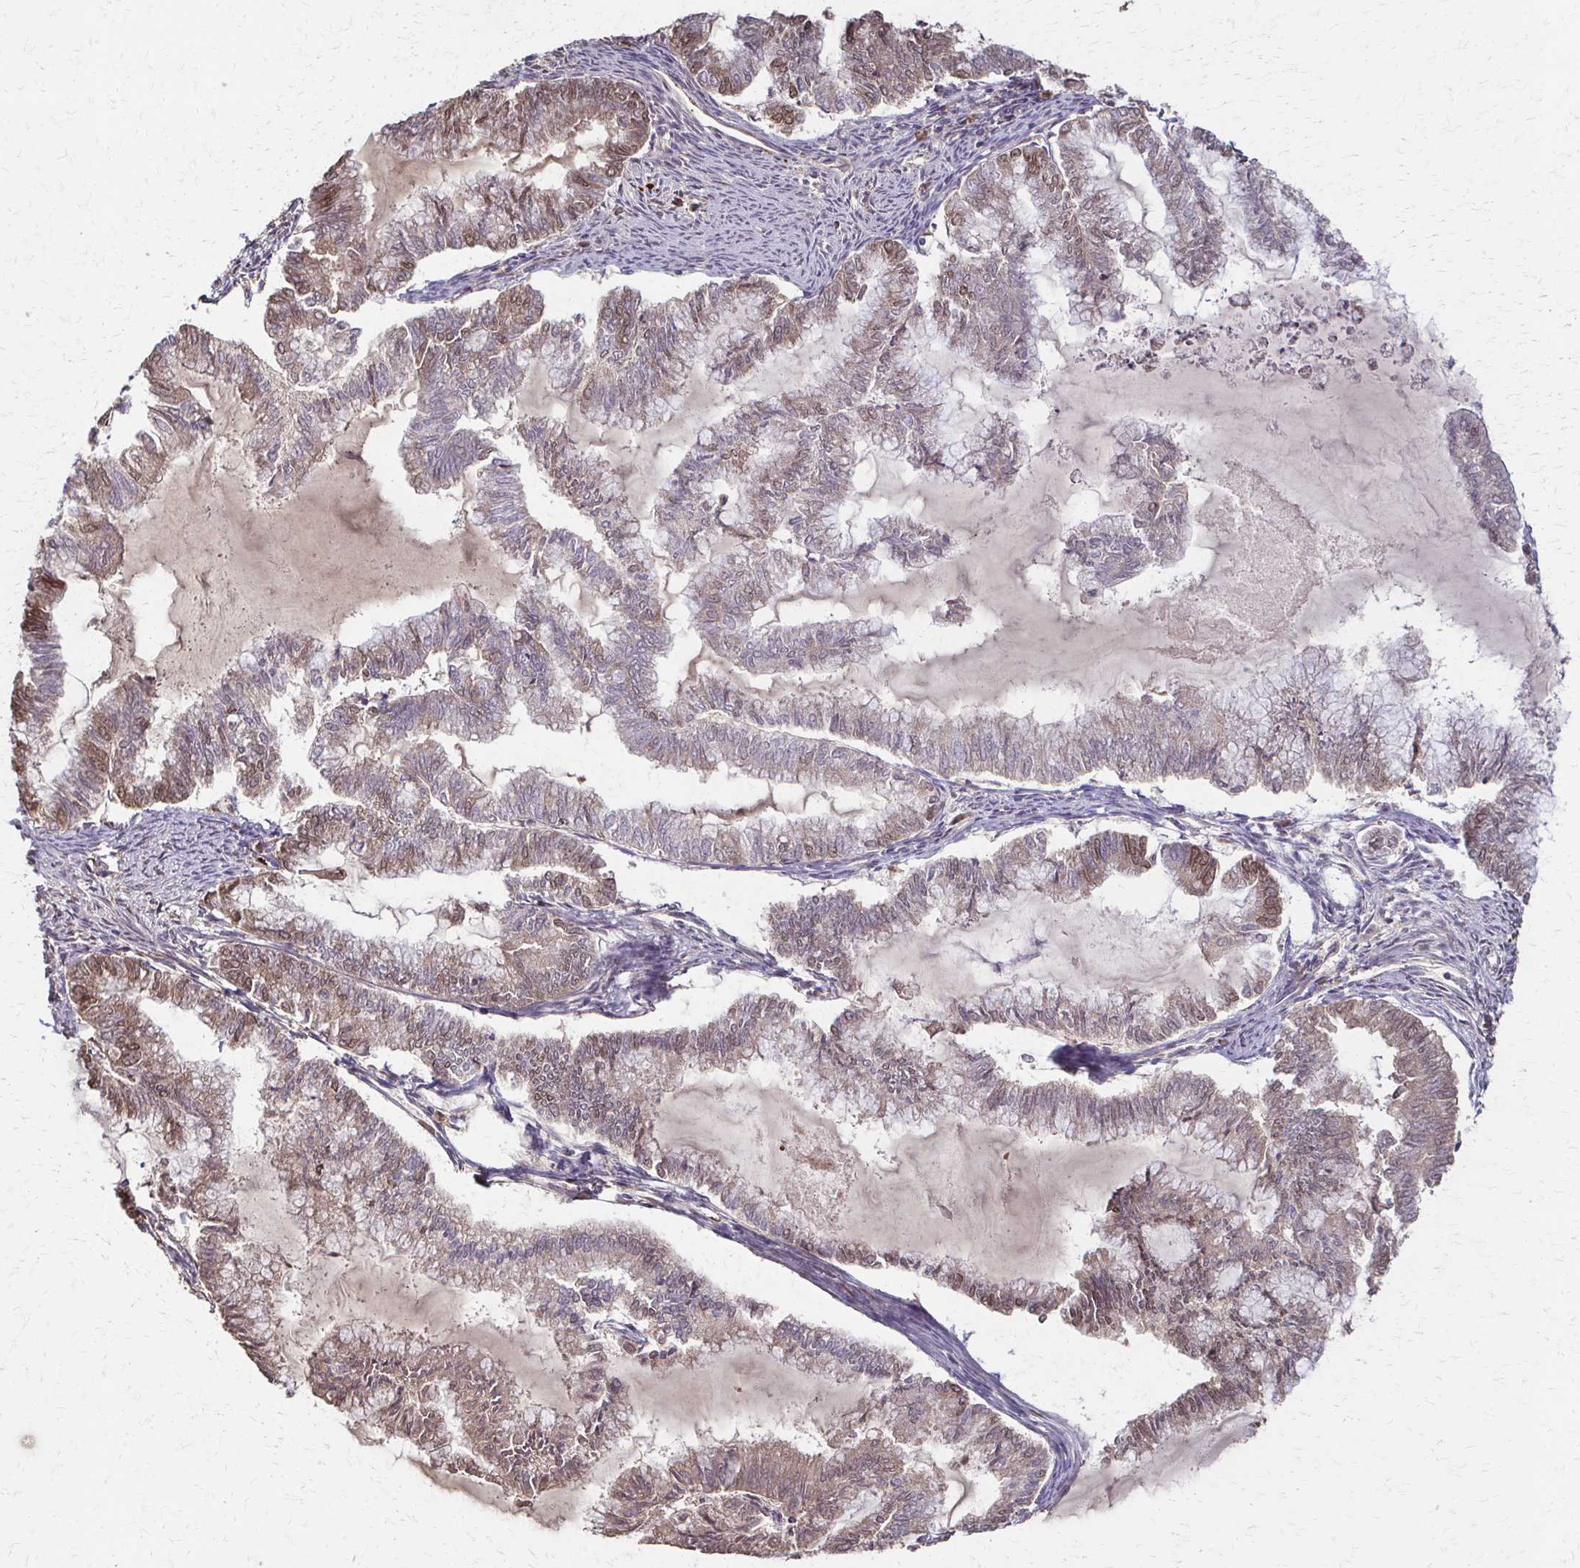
{"staining": {"intensity": "moderate", "quantity": ">75%", "location": "cytoplasmic/membranous,nuclear"}, "tissue": "endometrial cancer", "cell_type": "Tumor cells", "image_type": "cancer", "snomed": [{"axis": "morphology", "description": "Adenocarcinoma, NOS"}, {"axis": "topography", "description": "Endometrium"}], "caption": "Moderate cytoplasmic/membranous and nuclear positivity is appreciated in approximately >75% of tumor cells in endometrial cancer. (Brightfield microscopy of DAB IHC at high magnification).", "gene": "IL18BP", "patient": {"sex": "female", "age": 79}}